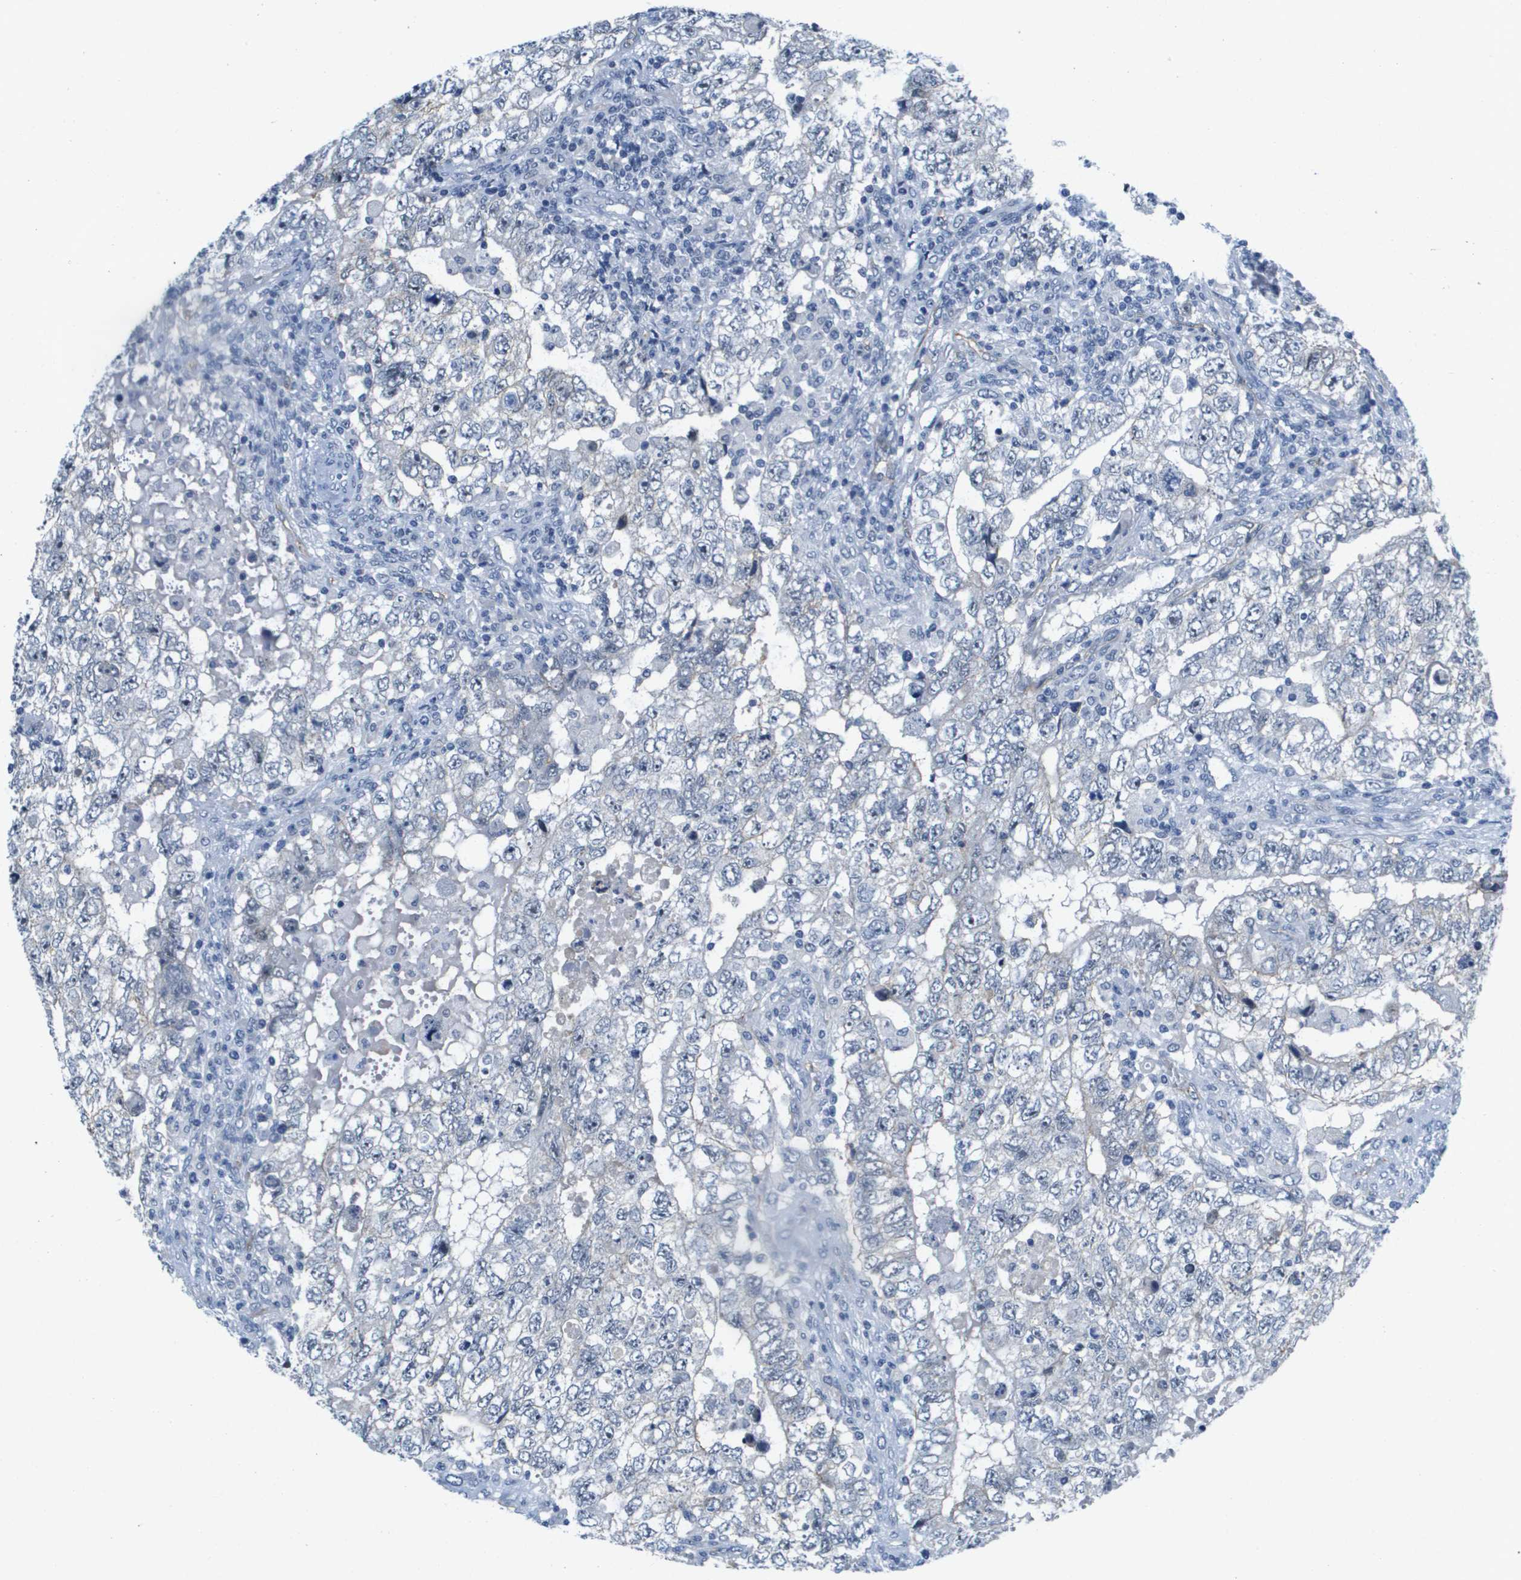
{"staining": {"intensity": "negative", "quantity": "none", "location": "none"}, "tissue": "testis cancer", "cell_type": "Tumor cells", "image_type": "cancer", "snomed": [{"axis": "morphology", "description": "Carcinoma, Embryonal, NOS"}, {"axis": "topography", "description": "Testis"}], "caption": "DAB immunohistochemical staining of human testis embryonal carcinoma reveals no significant expression in tumor cells.", "gene": "ITGA6", "patient": {"sex": "male", "age": 36}}